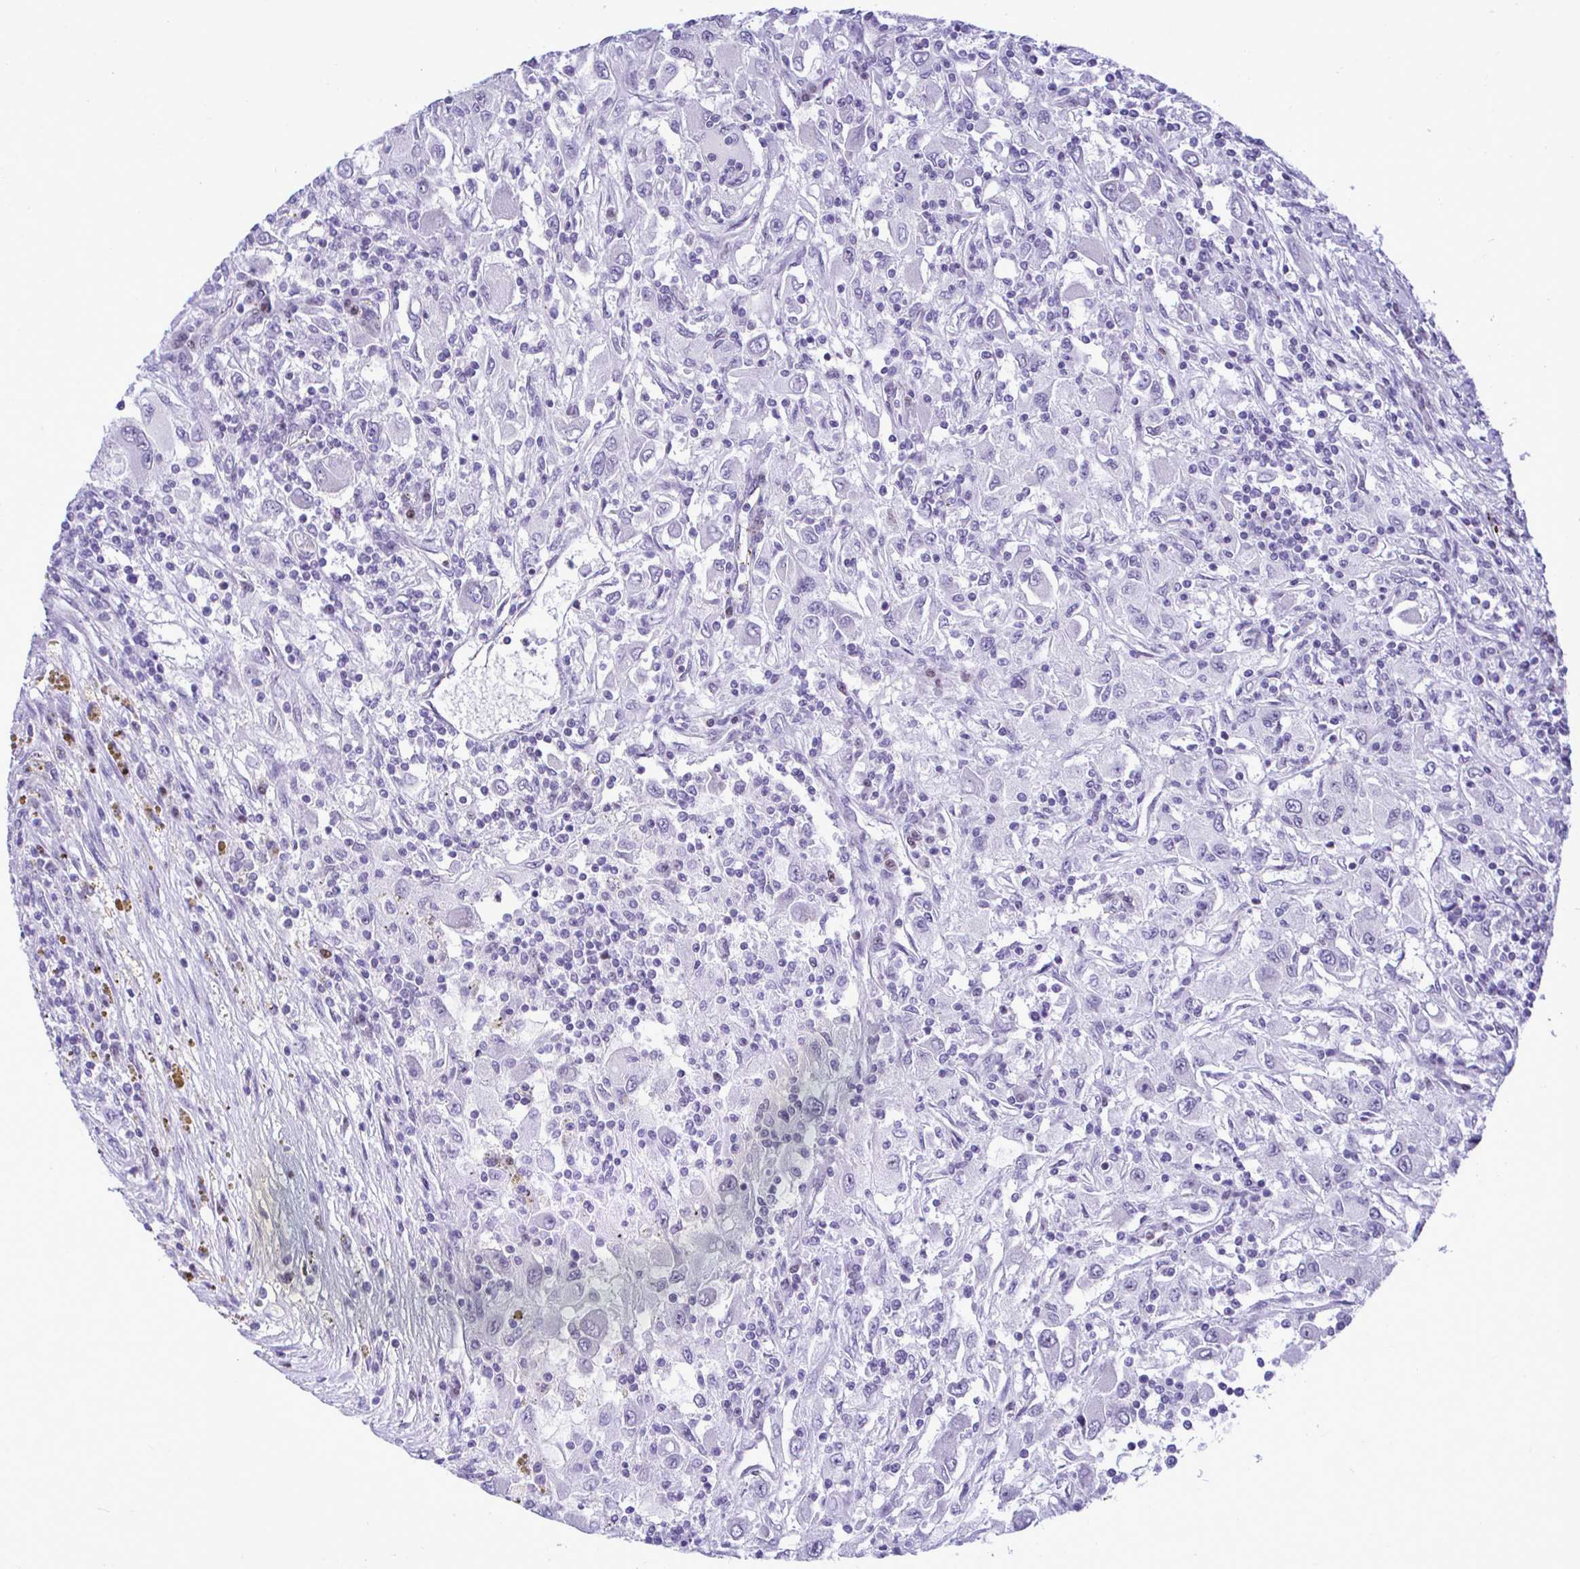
{"staining": {"intensity": "negative", "quantity": "none", "location": "none"}, "tissue": "renal cancer", "cell_type": "Tumor cells", "image_type": "cancer", "snomed": [{"axis": "morphology", "description": "Adenocarcinoma, NOS"}, {"axis": "topography", "description": "Kidney"}], "caption": "Immunohistochemistry of adenocarcinoma (renal) exhibits no positivity in tumor cells.", "gene": "SLC25A51", "patient": {"sex": "female", "age": 67}}